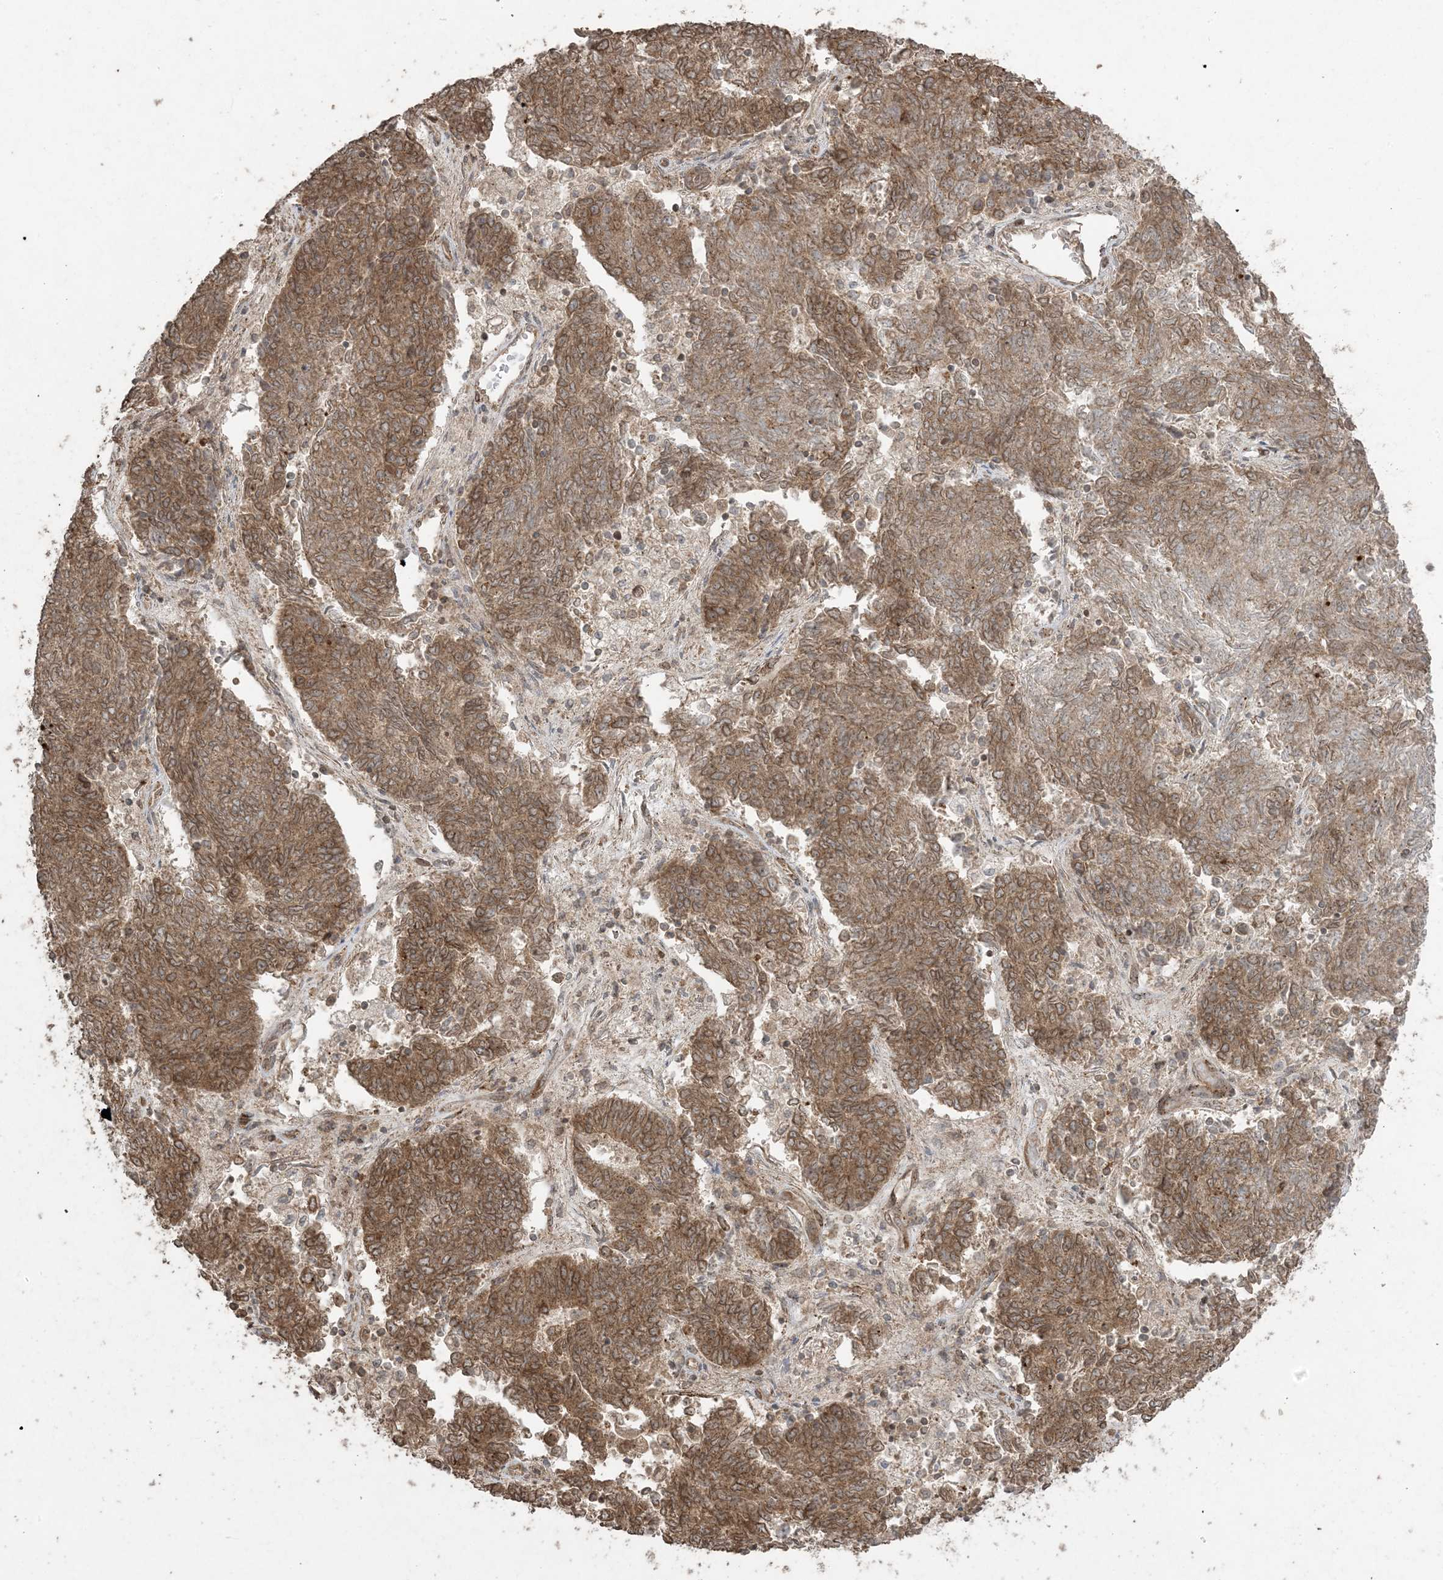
{"staining": {"intensity": "moderate", "quantity": ">75%", "location": "cytoplasmic/membranous"}, "tissue": "endometrial cancer", "cell_type": "Tumor cells", "image_type": "cancer", "snomed": [{"axis": "morphology", "description": "Adenocarcinoma, NOS"}, {"axis": "topography", "description": "Endometrium"}], "caption": "Protein staining of endometrial adenocarcinoma tissue displays moderate cytoplasmic/membranous positivity in approximately >75% of tumor cells.", "gene": "DDX19B", "patient": {"sex": "female", "age": 80}}